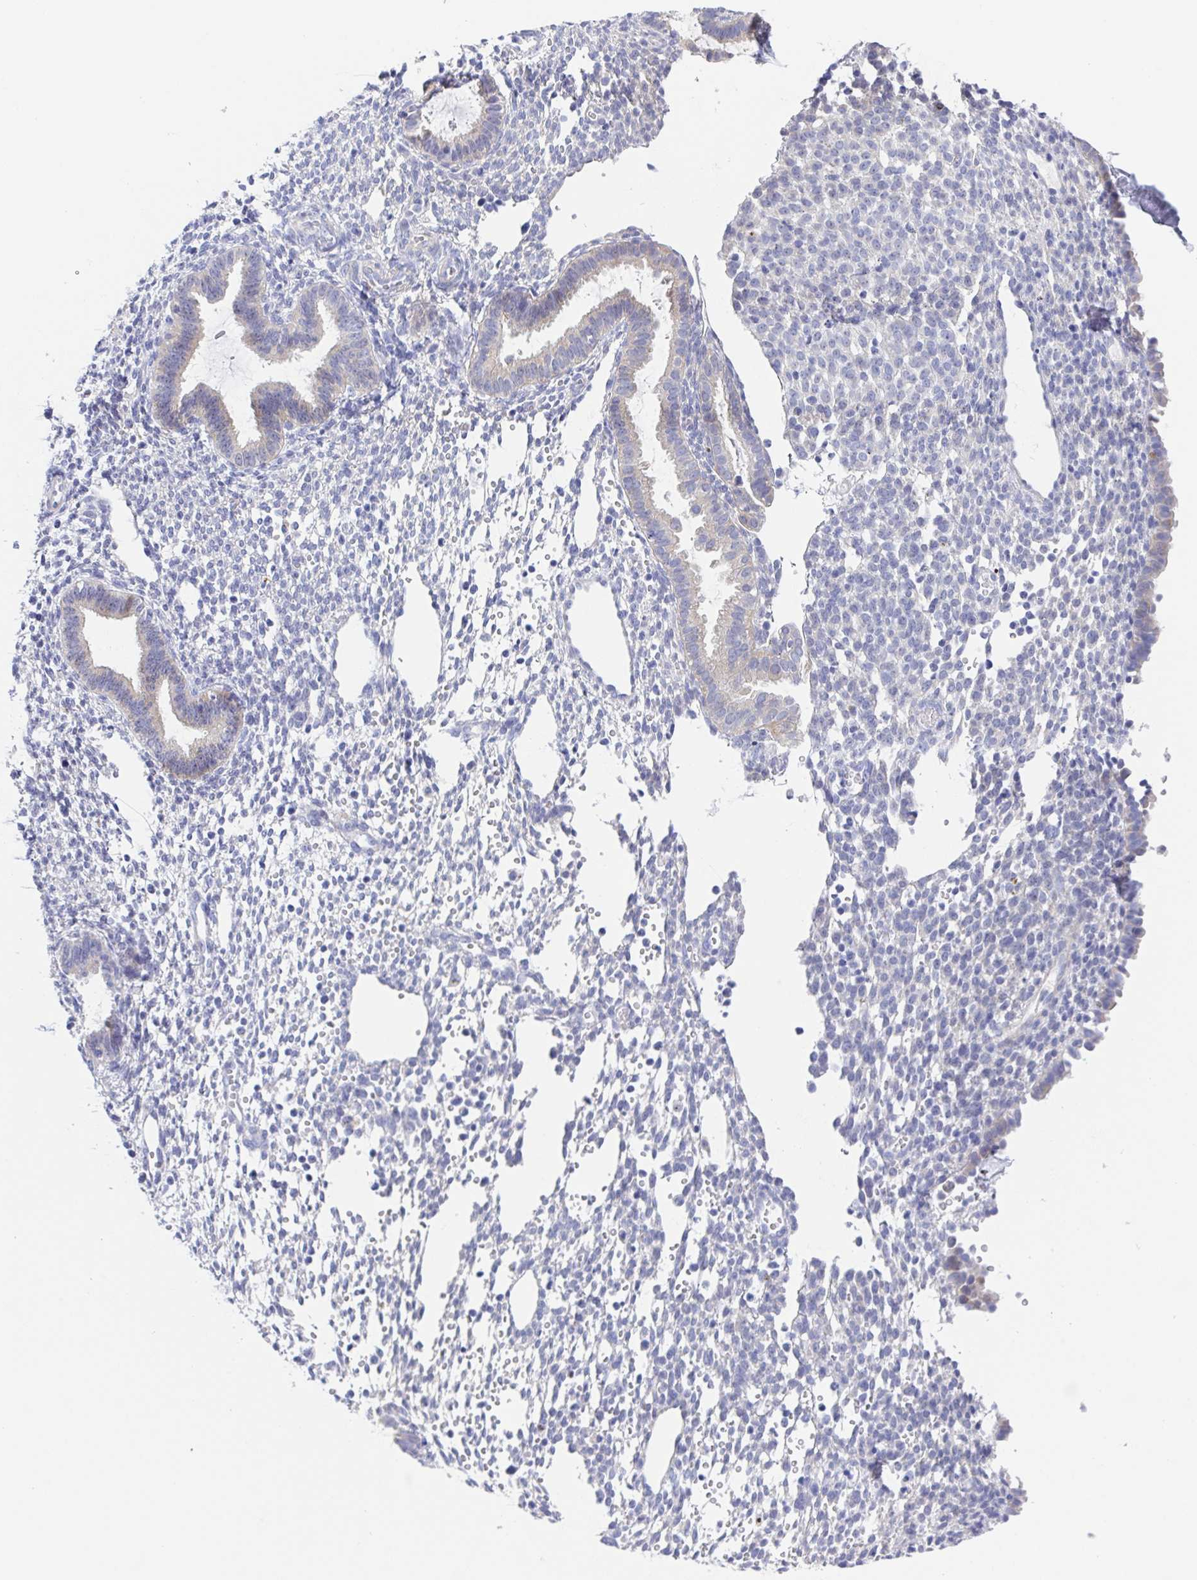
{"staining": {"intensity": "negative", "quantity": "none", "location": "none"}, "tissue": "endometrium", "cell_type": "Cells in endometrial stroma", "image_type": "normal", "snomed": [{"axis": "morphology", "description": "Normal tissue, NOS"}, {"axis": "topography", "description": "Endometrium"}], "caption": "Cells in endometrial stroma show no significant protein expression in benign endometrium. (Stains: DAB (3,3'-diaminobenzidine) immunohistochemistry with hematoxylin counter stain, Microscopy: brightfield microscopy at high magnification).", "gene": "MUCL3", "patient": {"sex": "female", "age": 36}}